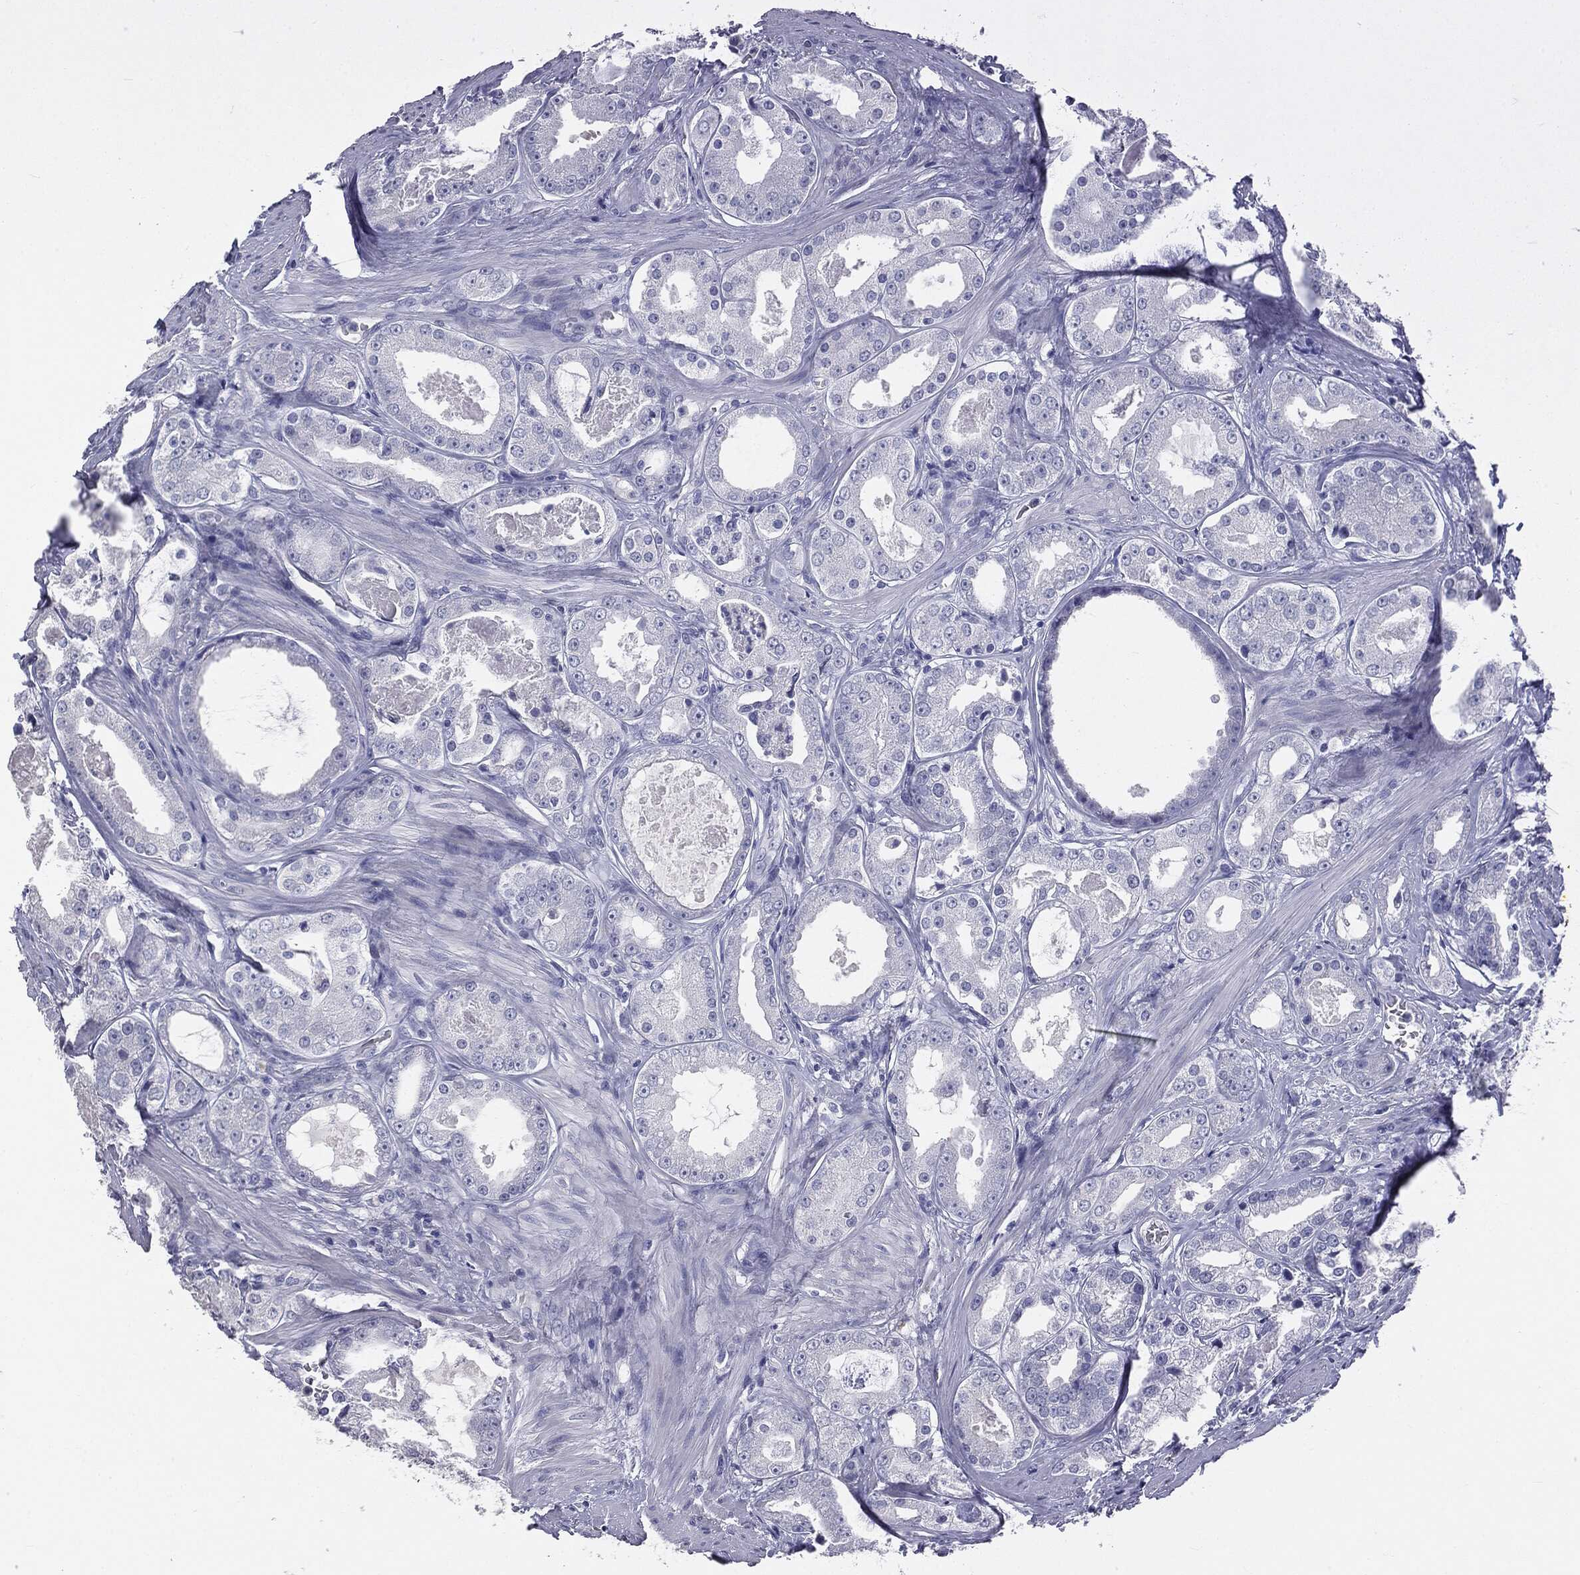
{"staining": {"intensity": "negative", "quantity": "none", "location": "none"}, "tissue": "prostate cancer", "cell_type": "Tumor cells", "image_type": "cancer", "snomed": [{"axis": "morphology", "description": "Adenocarcinoma, NOS"}, {"axis": "topography", "description": "Prostate"}], "caption": "A micrograph of prostate adenocarcinoma stained for a protein reveals no brown staining in tumor cells. (Brightfield microscopy of DAB (3,3'-diaminobenzidine) immunohistochemistry at high magnification).", "gene": "AFP", "patient": {"sex": "male", "age": 61}}